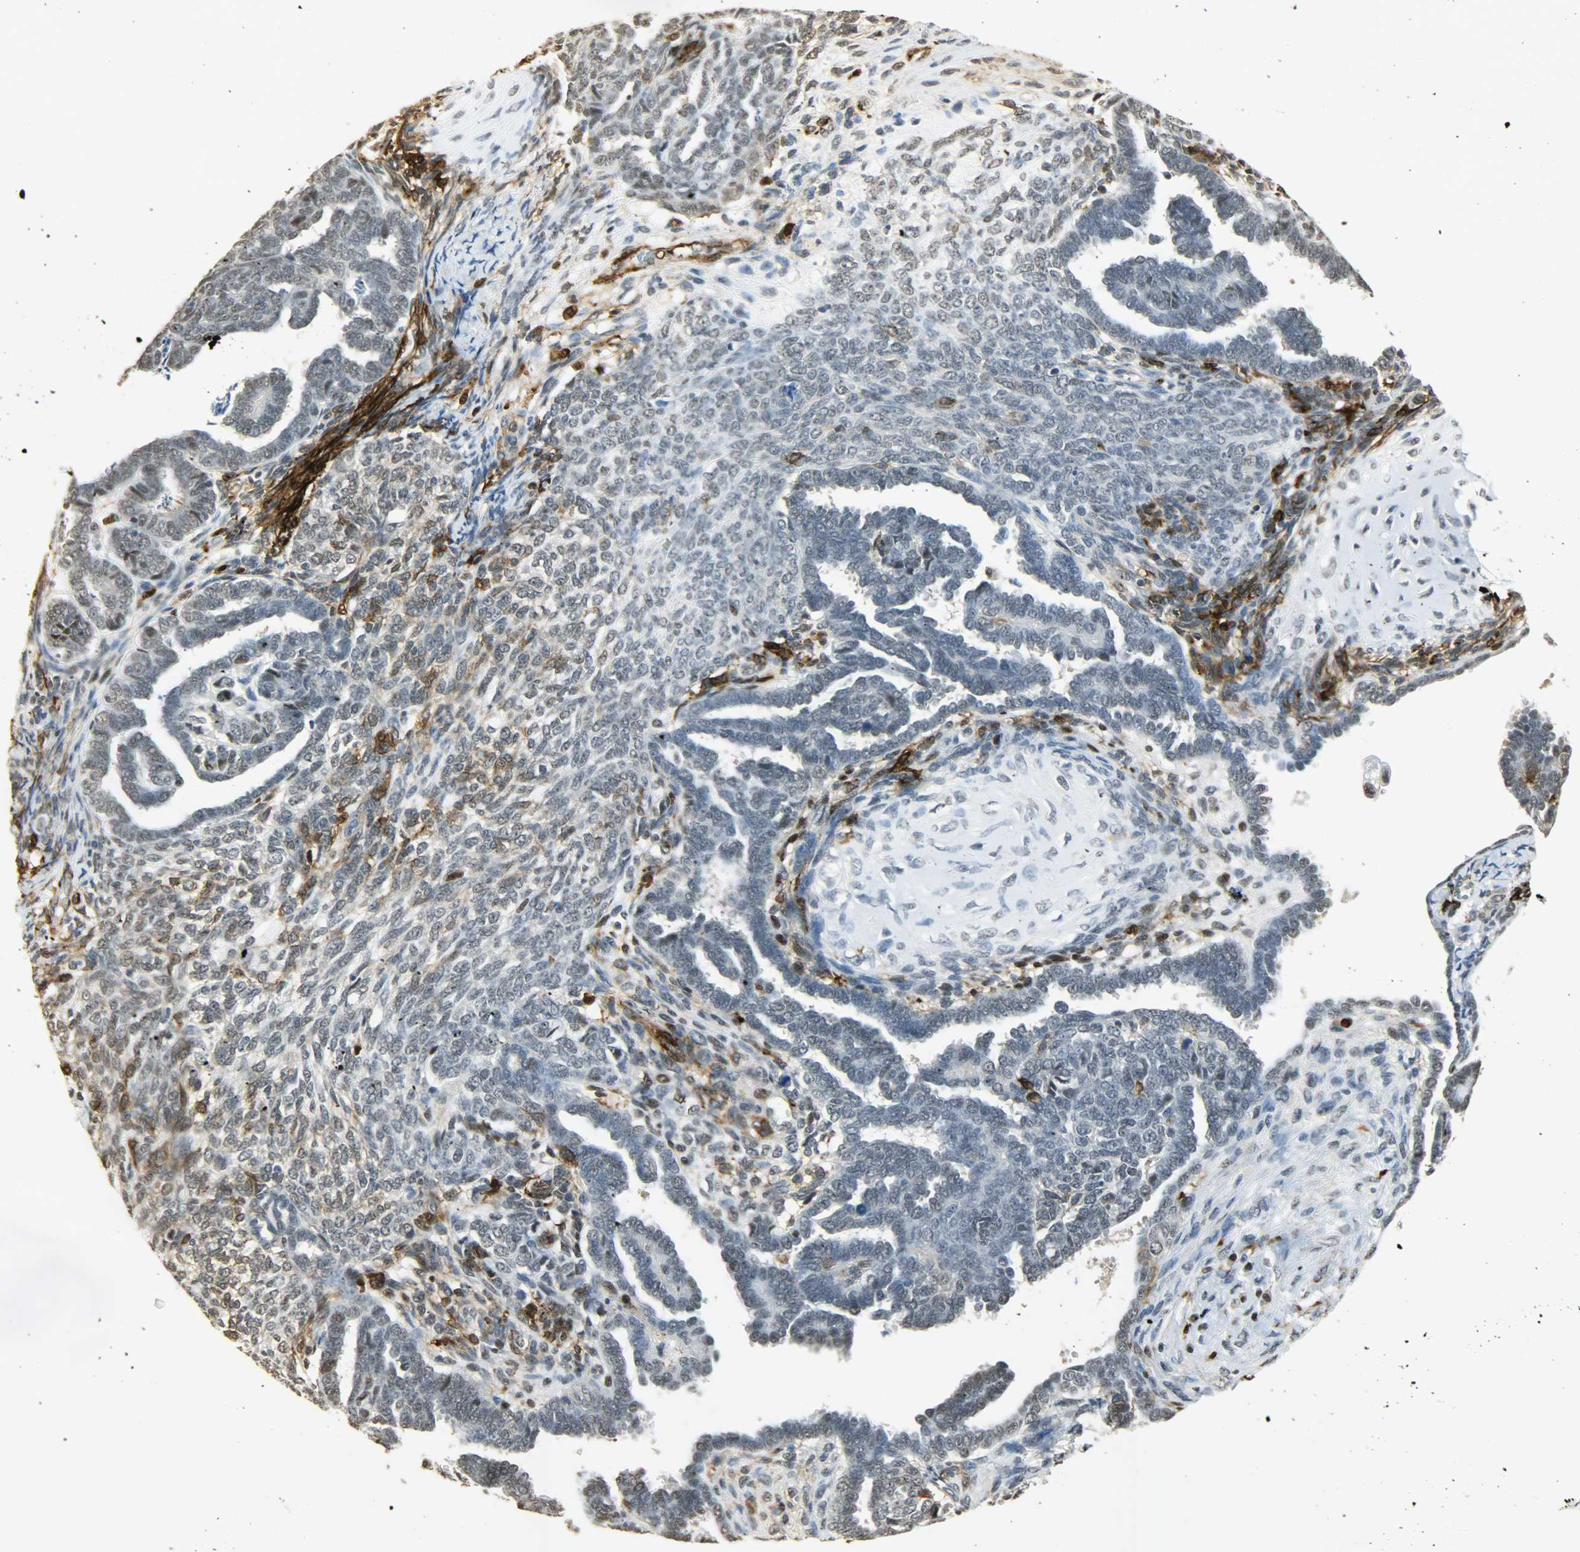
{"staining": {"intensity": "strong", "quantity": "<25%", "location": "cytoplasmic/membranous"}, "tissue": "endometrial cancer", "cell_type": "Tumor cells", "image_type": "cancer", "snomed": [{"axis": "morphology", "description": "Neoplasm, malignant, NOS"}, {"axis": "topography", "description": "Endometrium"}], "caption": "The image displays staining of endometrial cancer (malignant neoplasm), revealing strong cytoplasmic/membranous protein staining (brown color) within tumor cells.", "gene": "NGFR", "patient": {"sex": "female", "age": 74}}